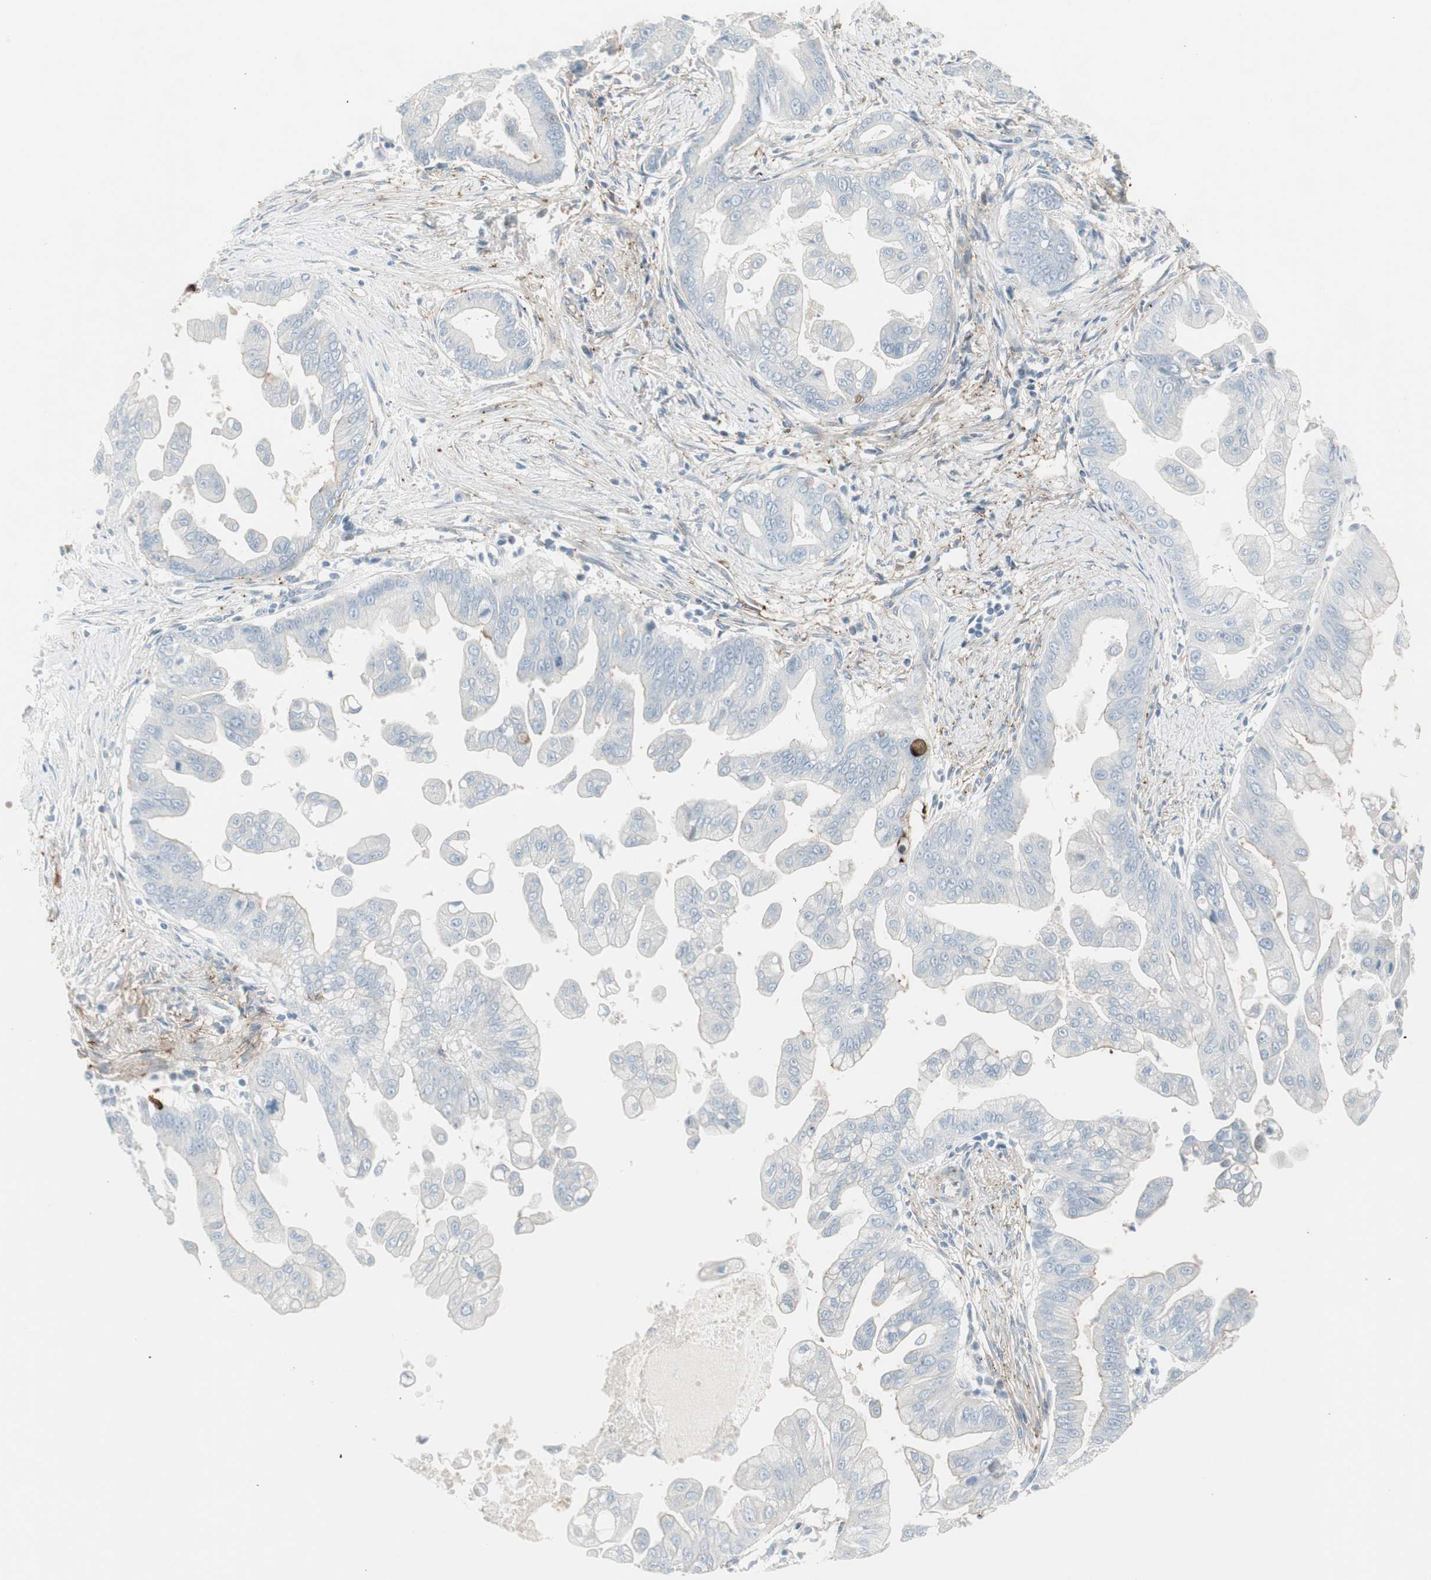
{"staining": {"intensity": "strong", "quantity": "<25%", "location": "cytoplasmic/membranous"}, "tissue": "pancreatic cancer", "cell_type": "Tumor cells", "image_type": "cancer", "snomed": [{"axis": "morphology", "description": "Adenocarcinoma, NOS"}, {"axis": "topography", "description": "Pancreas"}], "caption": "Pancreatic cancer (adenocarcinoma) stained for a protein shows strong cytoplasmic/membranous positivity in tumor cells. (Brightfield microscopy of DAB IHC at high magnification).", "gene": "CACNA2D1", "patient": {"sex": "female", "age": 75}}